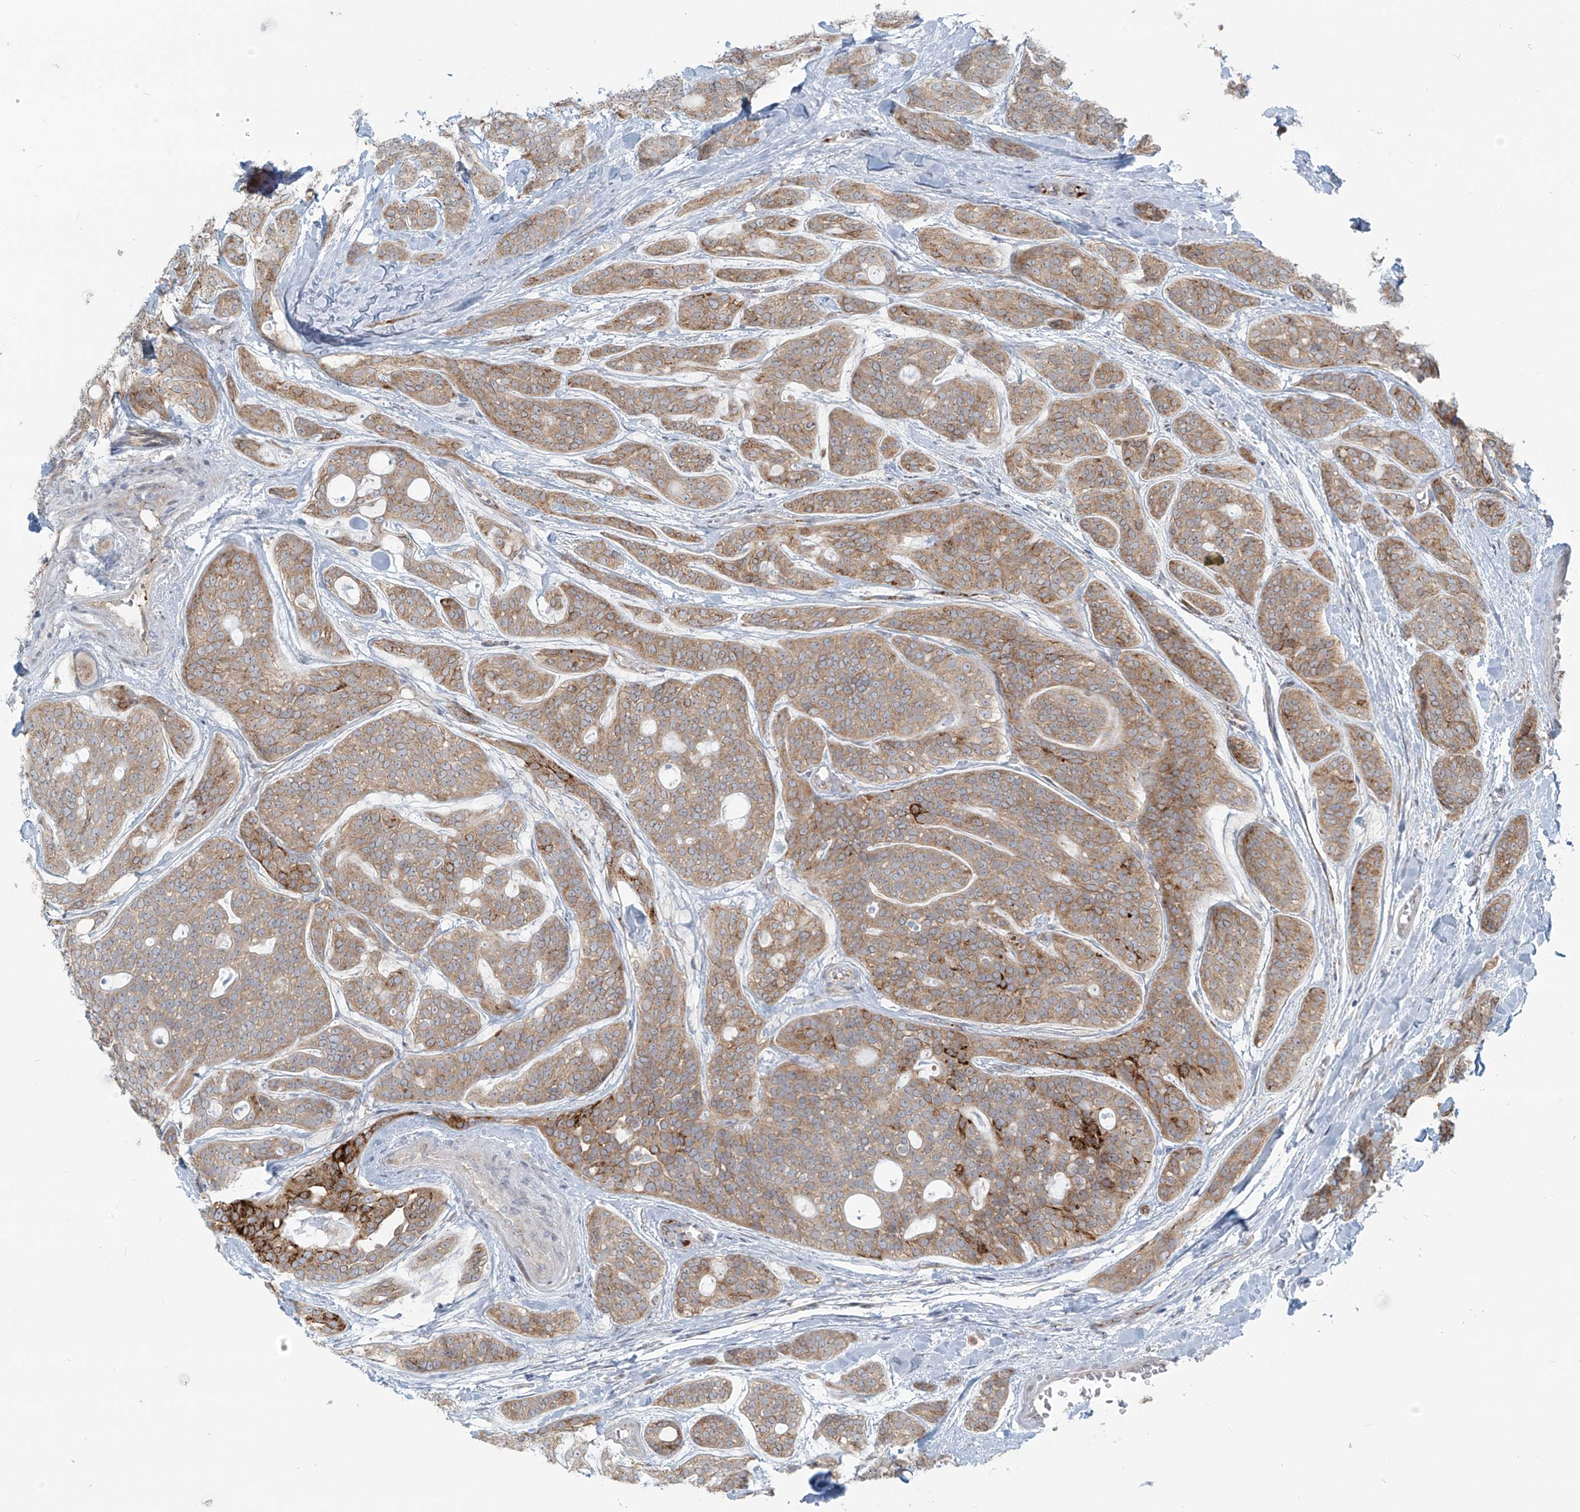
{"staining": {"intensity": "moderate", "quantity": ">75%", "location": "cytoplasmic/membranous"}, "tissue": "head and neck cancer", "cell_type": "Tumor cells", "image_type": "cancer", "snomed": [{"axis": "morphology", "description": "Adenocarcinoma, NOS"}, {"axis": "topography", "description": "Head-Neck"}], "caption": "IHC of head and neck cancer exhibits medium levels of moderate cytoplasmic/membranous positivity in about >75% of tumor cells.", "gene": "LZTS3", "patient": {"sex": "male", "age": 66}}